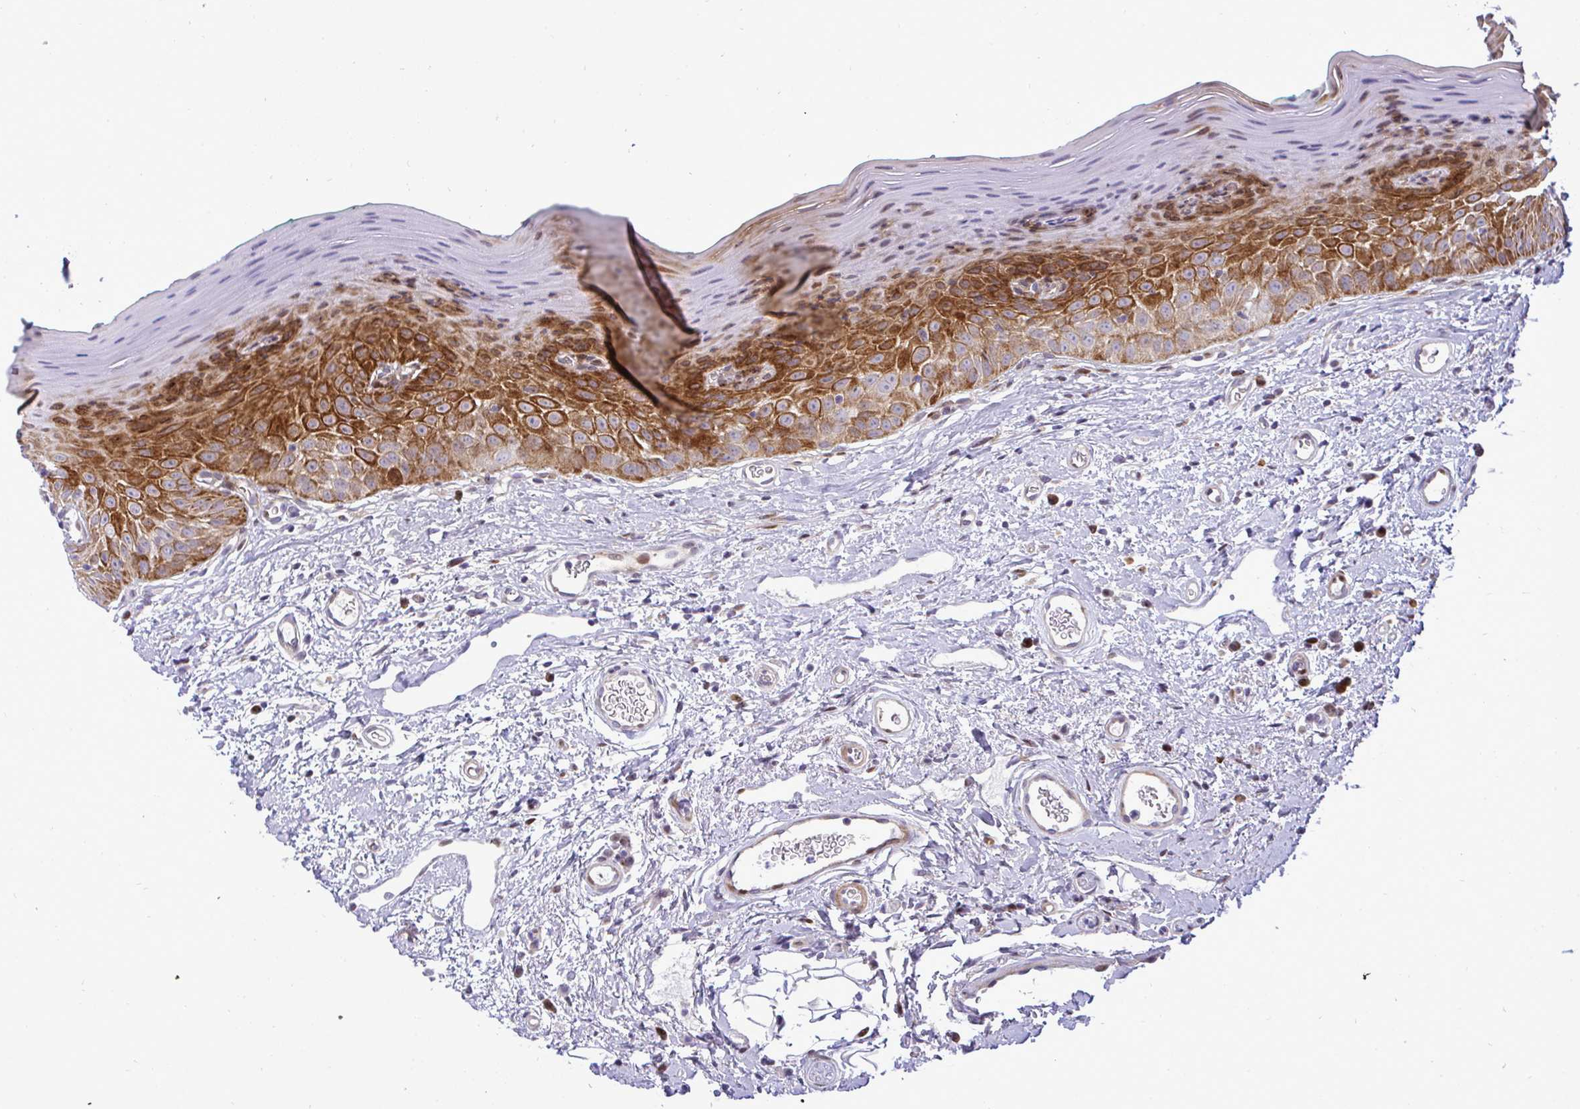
{"staining": {"intensity": "strong", "quantity": "25%-75%", "location": "cytoplasmic/membranous"}, "tissue": "oral mucosa", "cell_type": "Squamous epithelial cells", "image_type": "normal", "snomed": [{"axis": "morphology", "description": "Normal tissue, NOS"}, {"axis": "topography", "description": "Oral tissue"}, {"axis": "topography", "description": "Tounge, NOS"}], "caption": "This photomicrograph displays benign oral mucosa stained with IHC to label a protein in brown. The cytoplasmic/membranous of squamous epithelial cells show strong positivity for the protein. Nuclei are counter-stained blue.", "gene": "CASTOR2", "patient": {"sex": "male", "age": 83}}